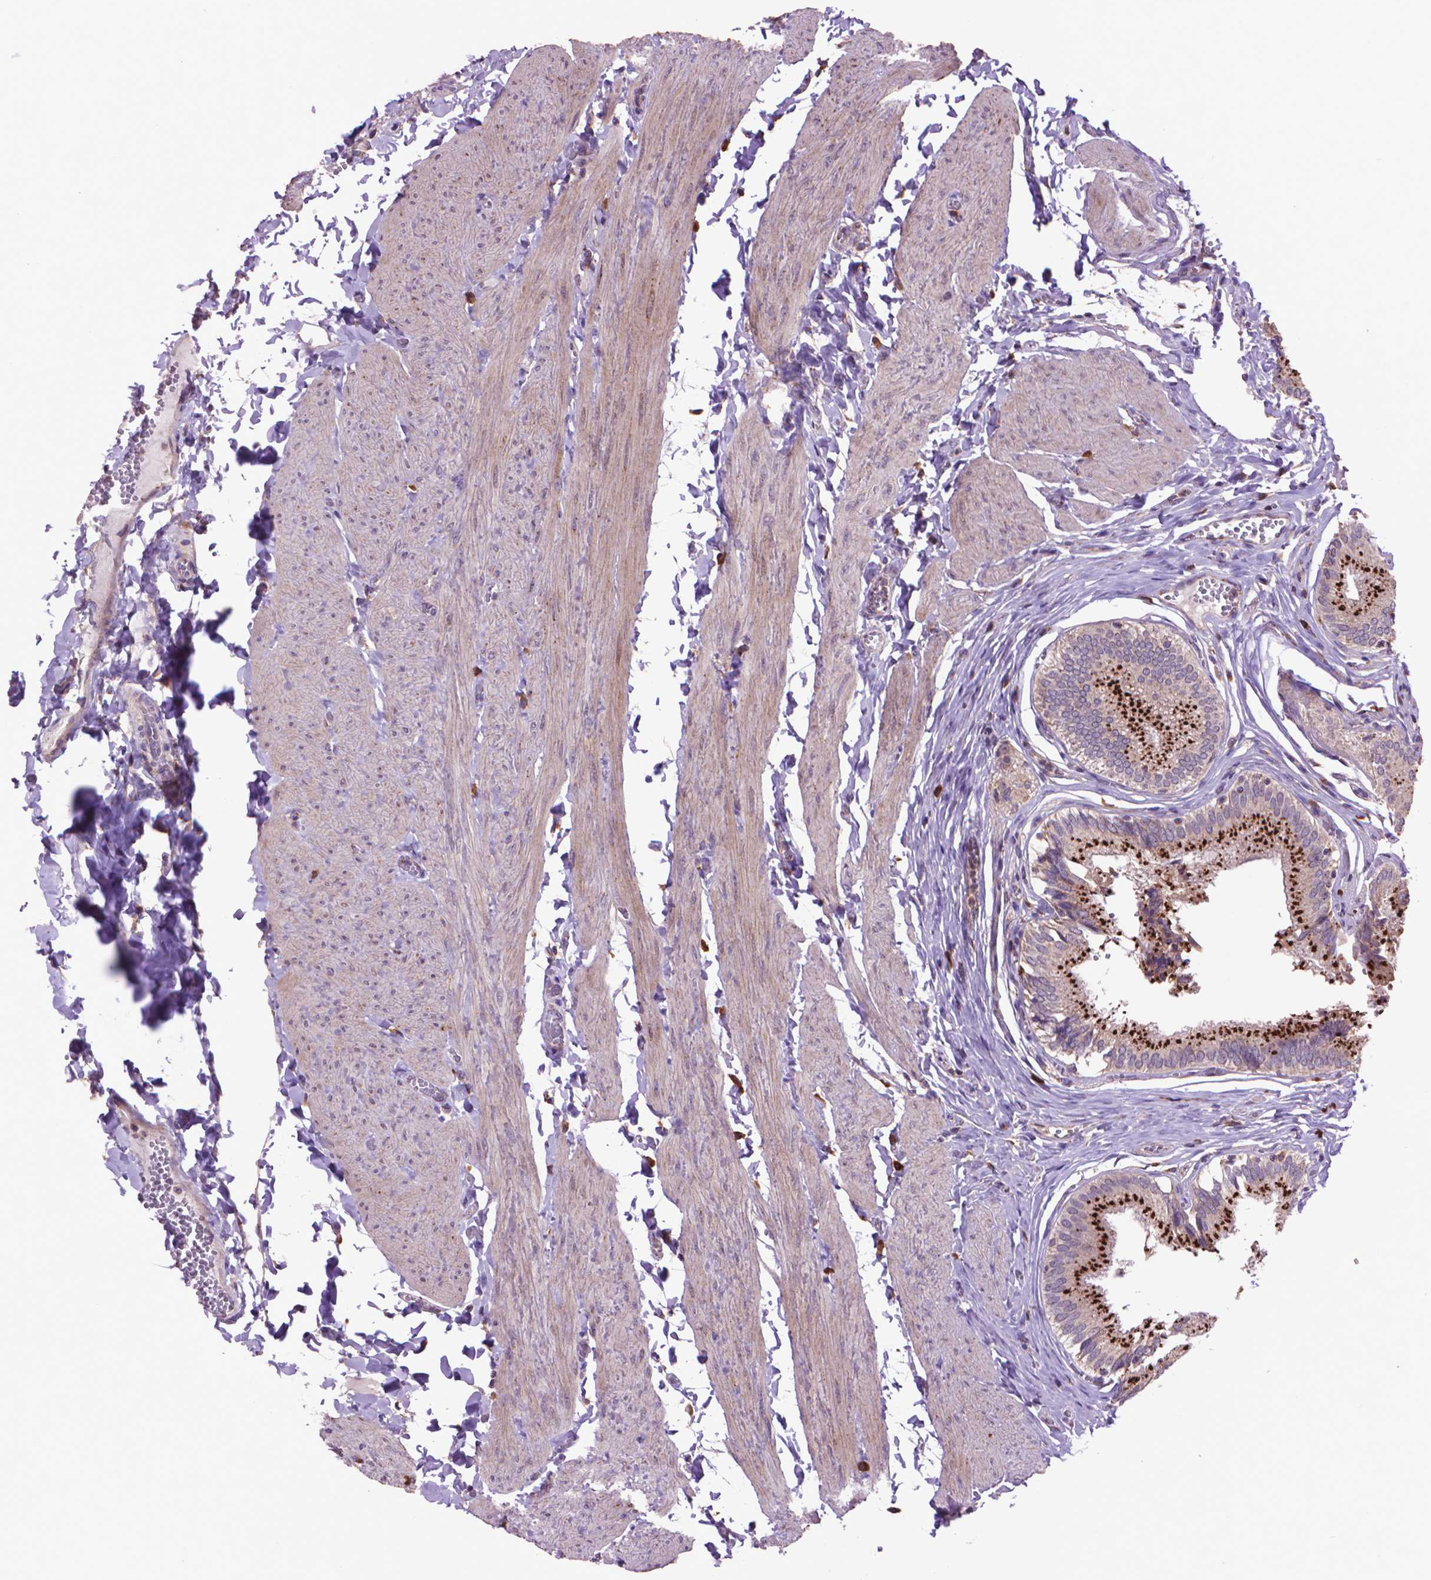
{"staining": {"intensity": "strong", "quantity": ">75%", "location": "cytoplasmic/membranous"}, "tissue": "gallbladder", "cell_type": "Glandular cells", "image_type": "normal", "snomed": [{"axis": "morphology", "description": "Normal tissue, NOS"}, {"axis": "topography", "description": "Gallbladder"}, {"axis": "topography", "description": "Peripheral nerve tissue"}], "caption": "About >75% of glandular cells in benign human gallbladder display strong cytoplasmic/membranous protein positivity as visualized by brown immunohistochemical staining.", "gene": "GLB1", "patient": {"sex": "male", "age": 17}}